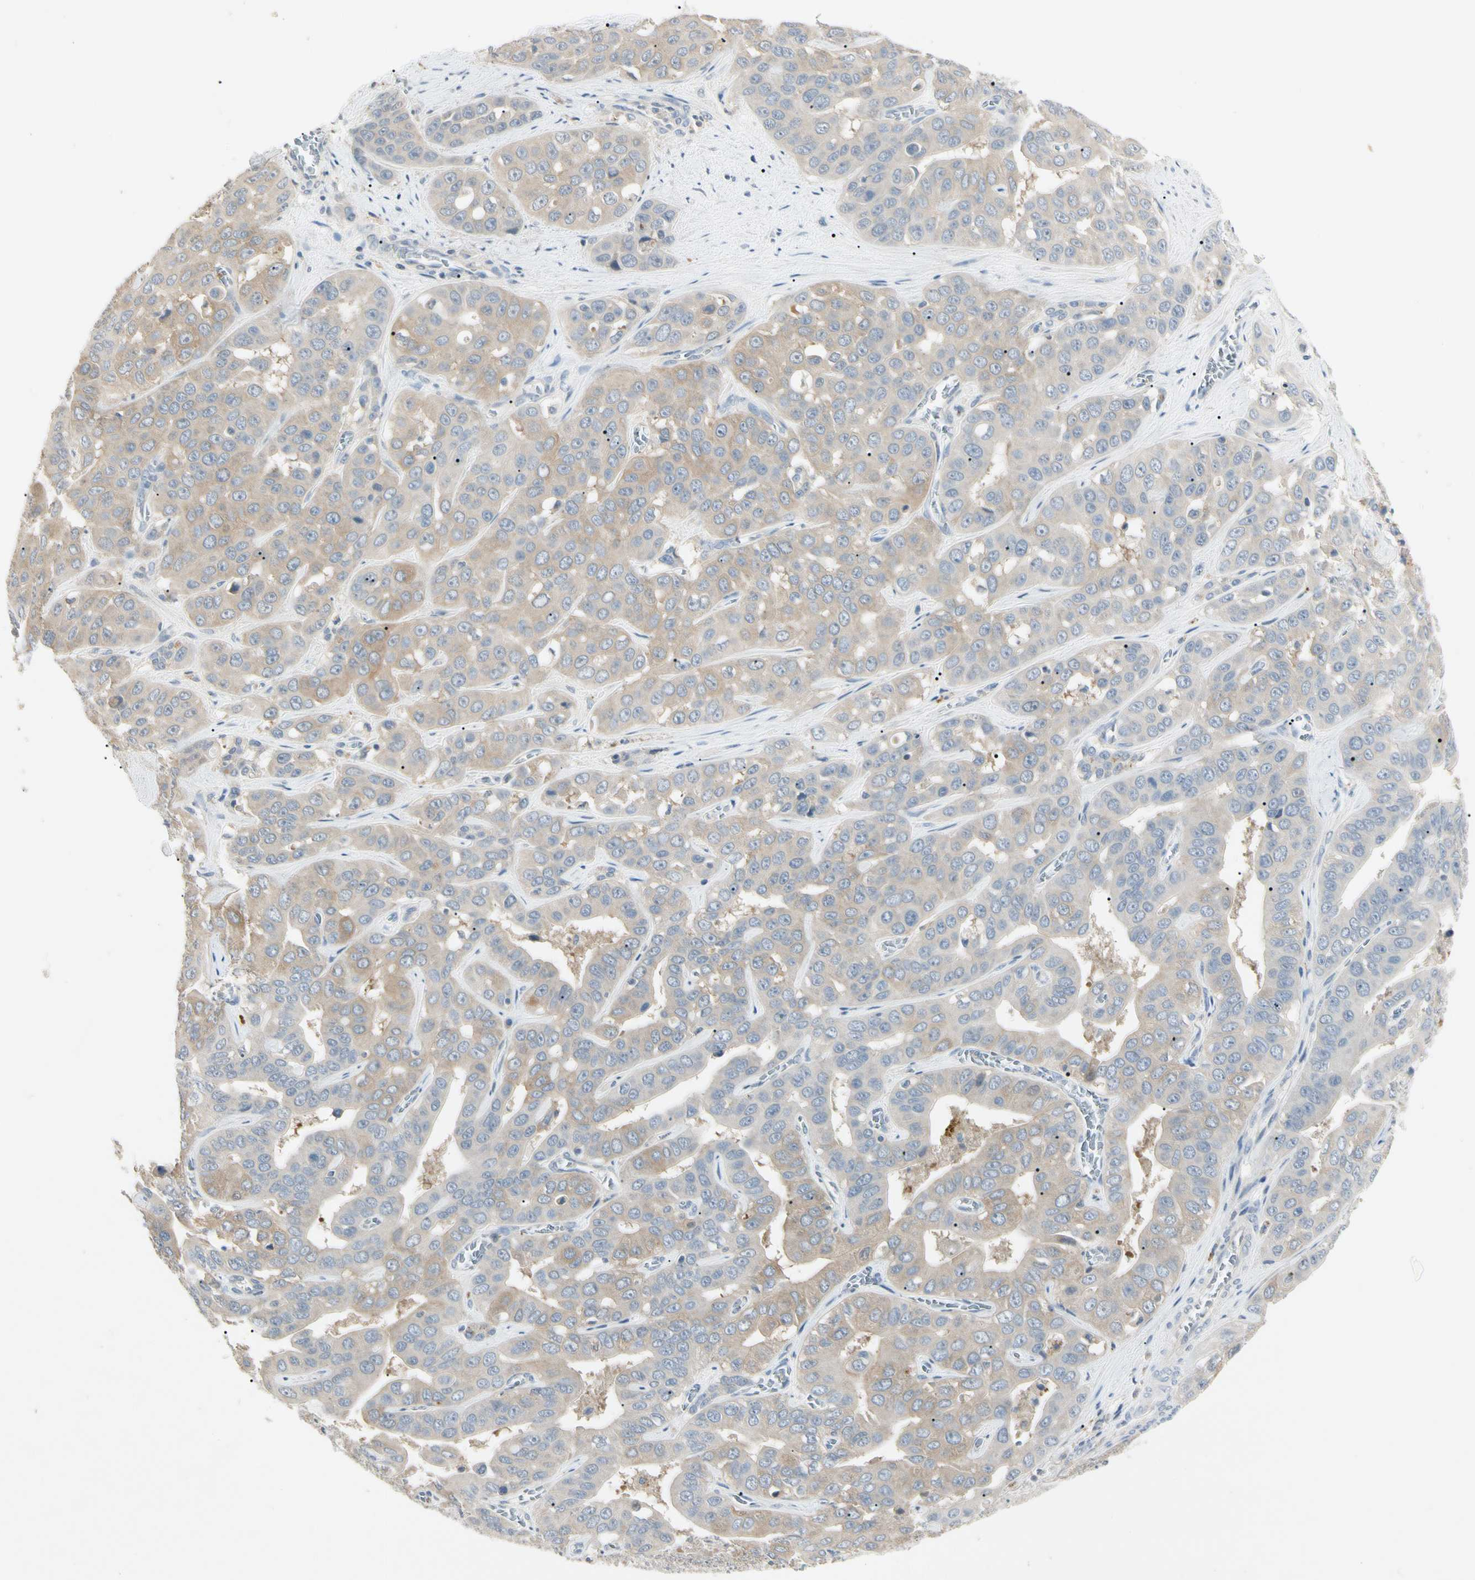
{"staining": {"intensity": "weak", "quantity": "25%-75%", "location": "cytoplasmic/membranous"}, "tissue": "liver cancer", "cell_type": "Tumor cells", "image_type": "cancer", "snomed": [{"axis": "morphology", "description": "Cholangiocarcinoma"}, {"axis": "topography", "description": "Liver"}], "caption": "A high-resolution micrograph shows immunohistochemistry (IHC) staining of liver cancer (cholangiocarcinoma), which demonstrates weak cytoplasmic/membranous positivity in about 25%-75% of tumor cells. Nuclei are stained in blue.", "gene": "PRSS21", "patient": {"sex": "female", "age": 52}}